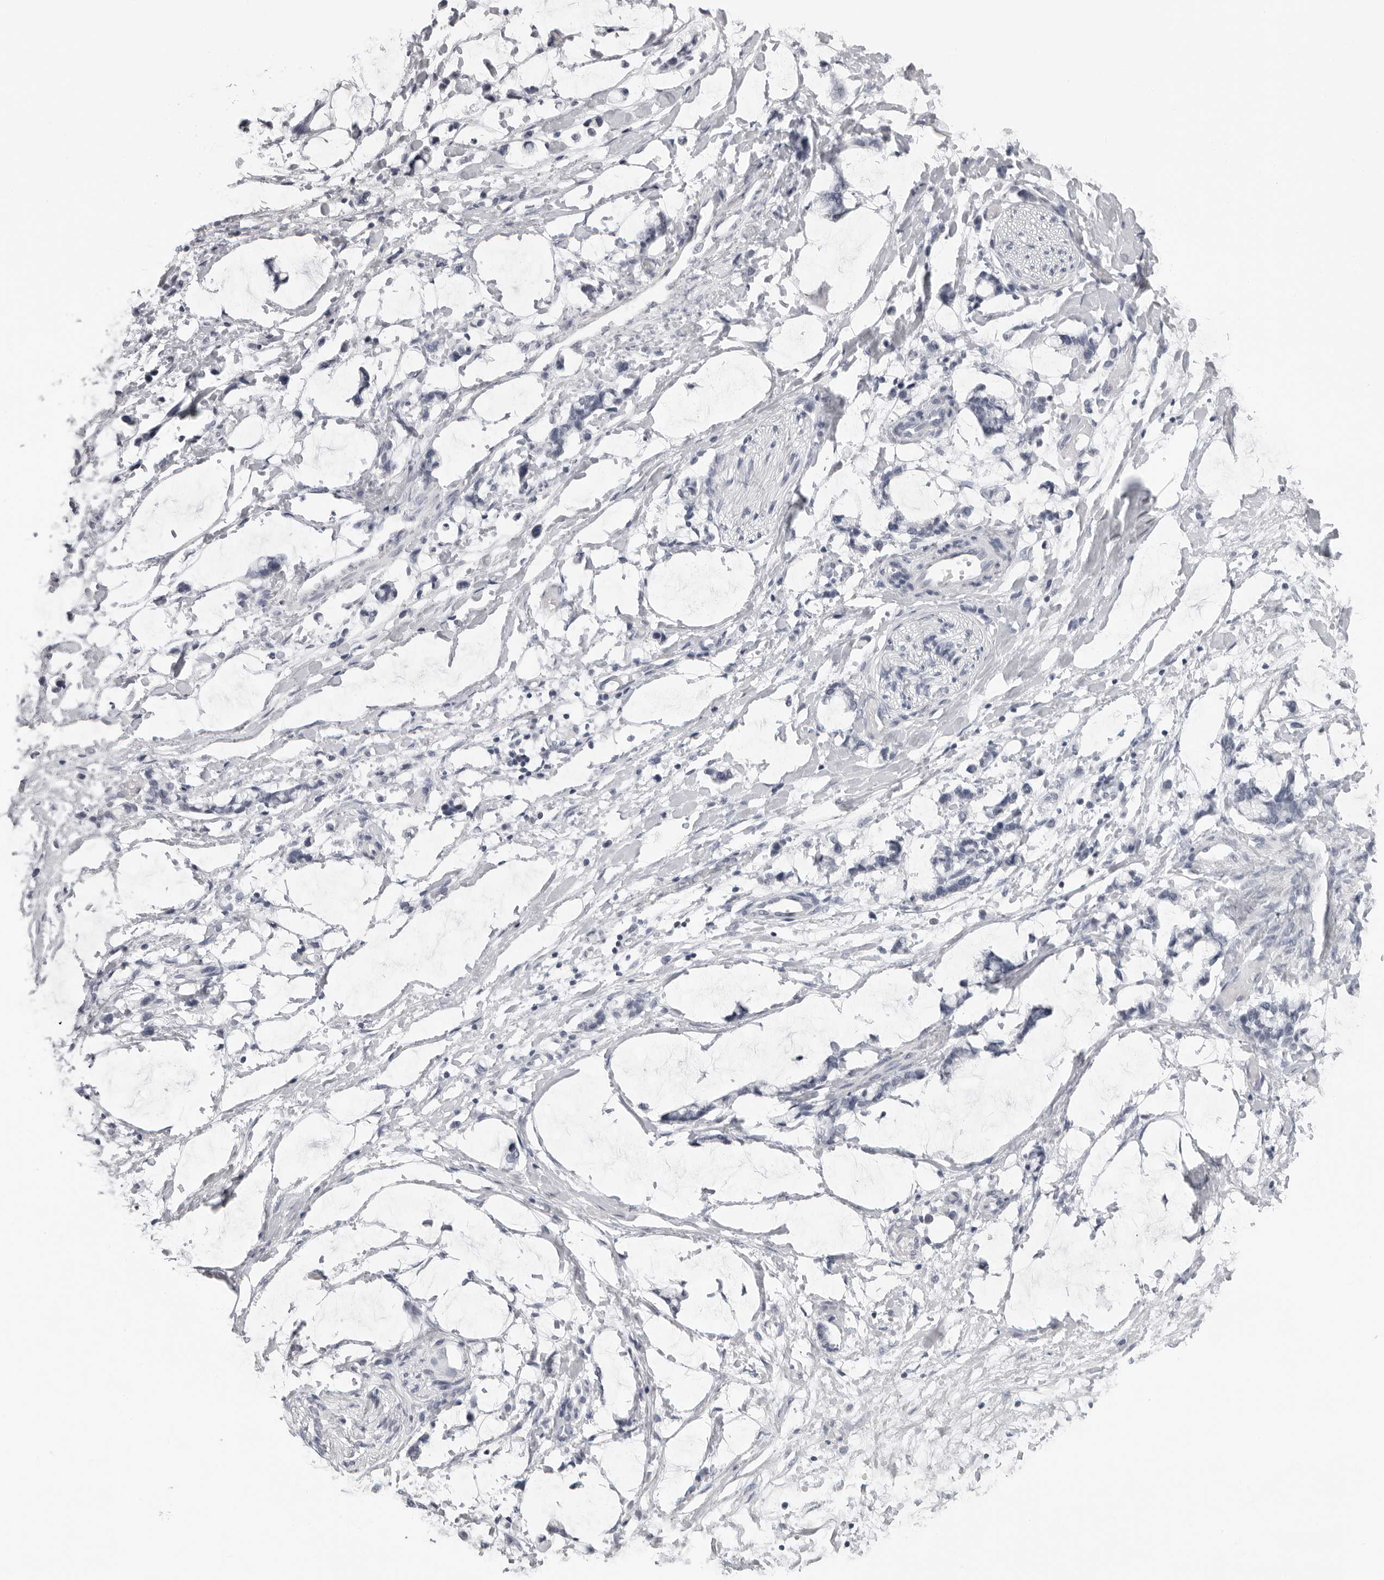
{"staining": {"intensity": "negative", "quantity": "none", "location": "none"}, "tissue": "adipose tissue", "cell_type": "Adipocytes", "image_type": "normal", "snomed": [{"axis": "morphology", "description": "Normal tissue, NOS"}, {"axis": "morphology", "description": "Adenocarcinoma, NOS"}, {"axis": "topography", "description": "Colon"}, {"axis": "topography", "description": "Peripheral nerve tissue"}], "caption": "Immunohistochemical staining of benign adipose tissue exhibits no significant positivity in adipocytes.", "gene": "DNALI1", "patient": {"sex": "male", "age": 14}}